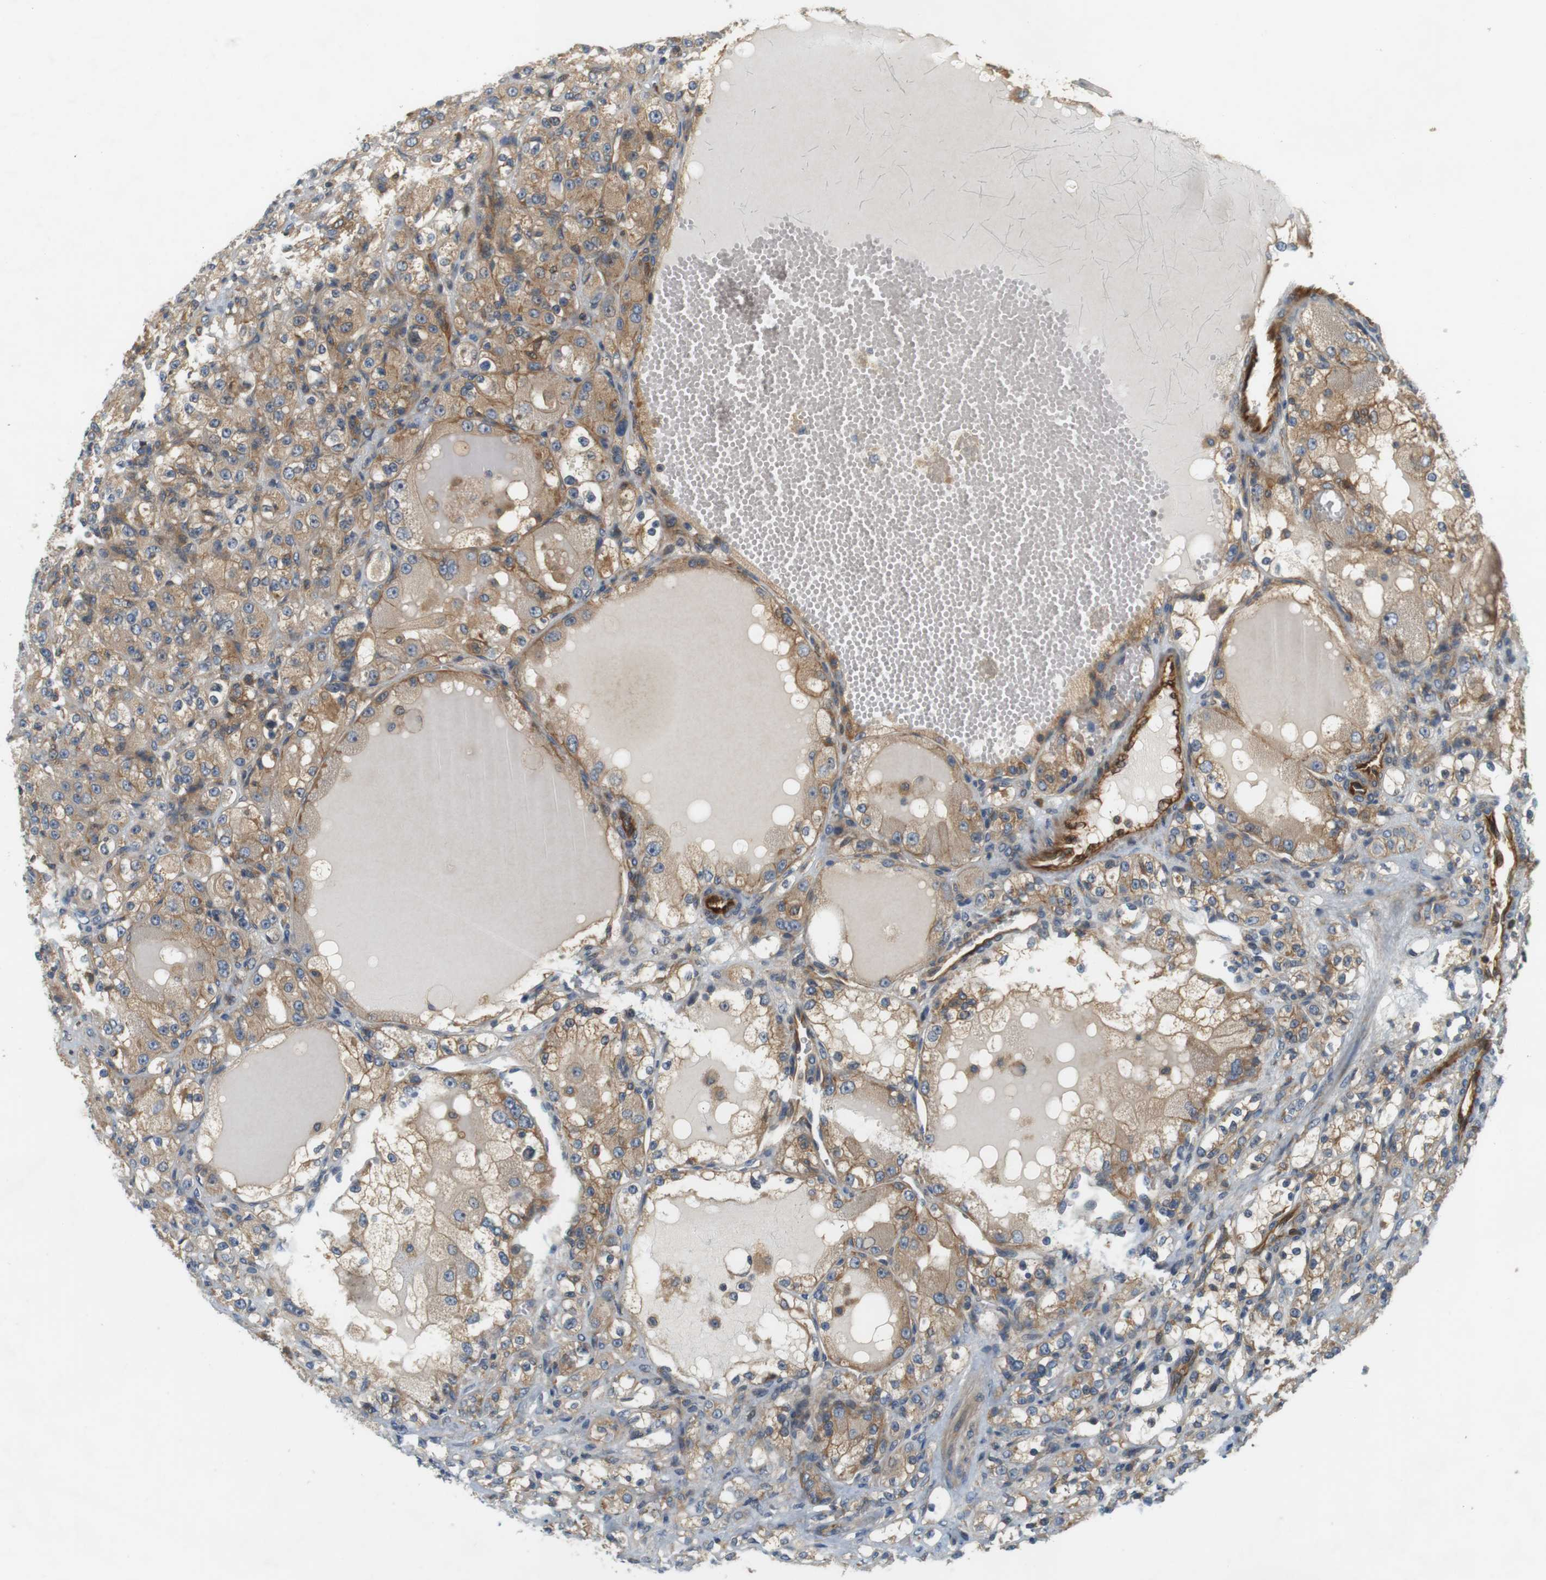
{"staining": {"intensity": "moderate", "quantity": "25%-75%", "location": "cytoplasmic/membranous"}, "tissue": "renal cancer", "cell_type": "Tumor cells", "image_type": "cancer", "snomed": [{"axis": "morphology", "description": "Normal tissue, NOS"}, {"axis": "morphology", "description": "Adenocarcinoma, NOS"}, {"axis": "topography", "description": "Kidney"}], "caption": "Tumor cells show moderate cytoplasmic/membranous positivity in approximately 25%-75% of cells in renal cancer.", "gene": "SH3GLB1", "patient": {"sex": "male", "age": 61}}